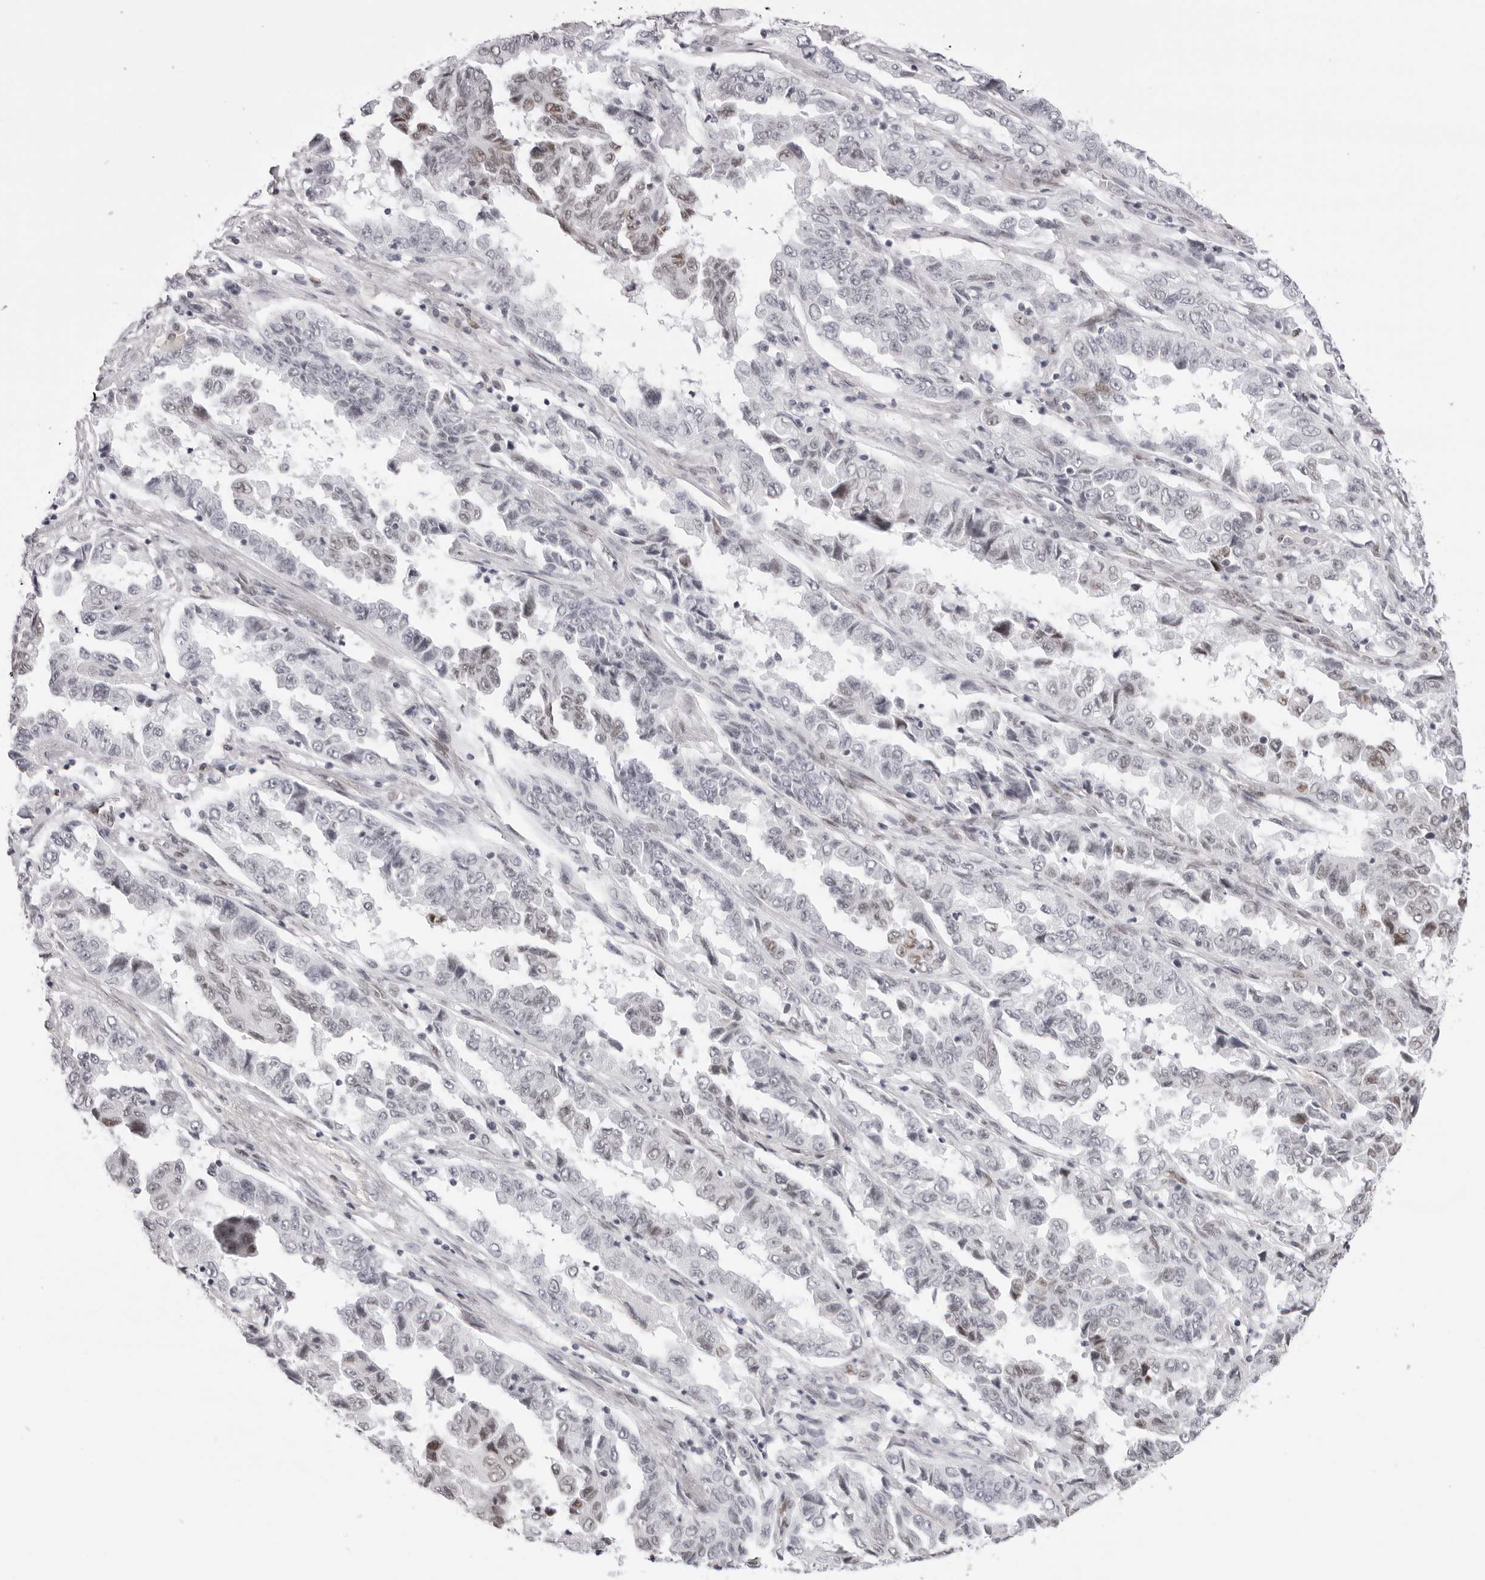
{"staining": {"intensity": "moderate", "quantity": "<25%", "location": "nuclear"}, "tissue": "lung cancer", "cell_type": "Tumor cells", "image_type": "cancer", "snomed": [{"axis": "morphology", "description": "Adenocarcinoma, NOS"}, {"axis": "topography", "description": "Lung"}], "caption": "Immunohistochemistry staining of adenocarcinoma (lung), which demonstrates low levels of moderate nuclear expression in about <25% of tumor cells indicating moderate nuclear protein staining. The staining was performed using DAB (3,3'-diaminobenzidine) (brown) for protein detection and nuclei were counterstained in hematoxylin (blue).", "gene": "MAFK", "patient": {"sex": "female", "age": 51}}